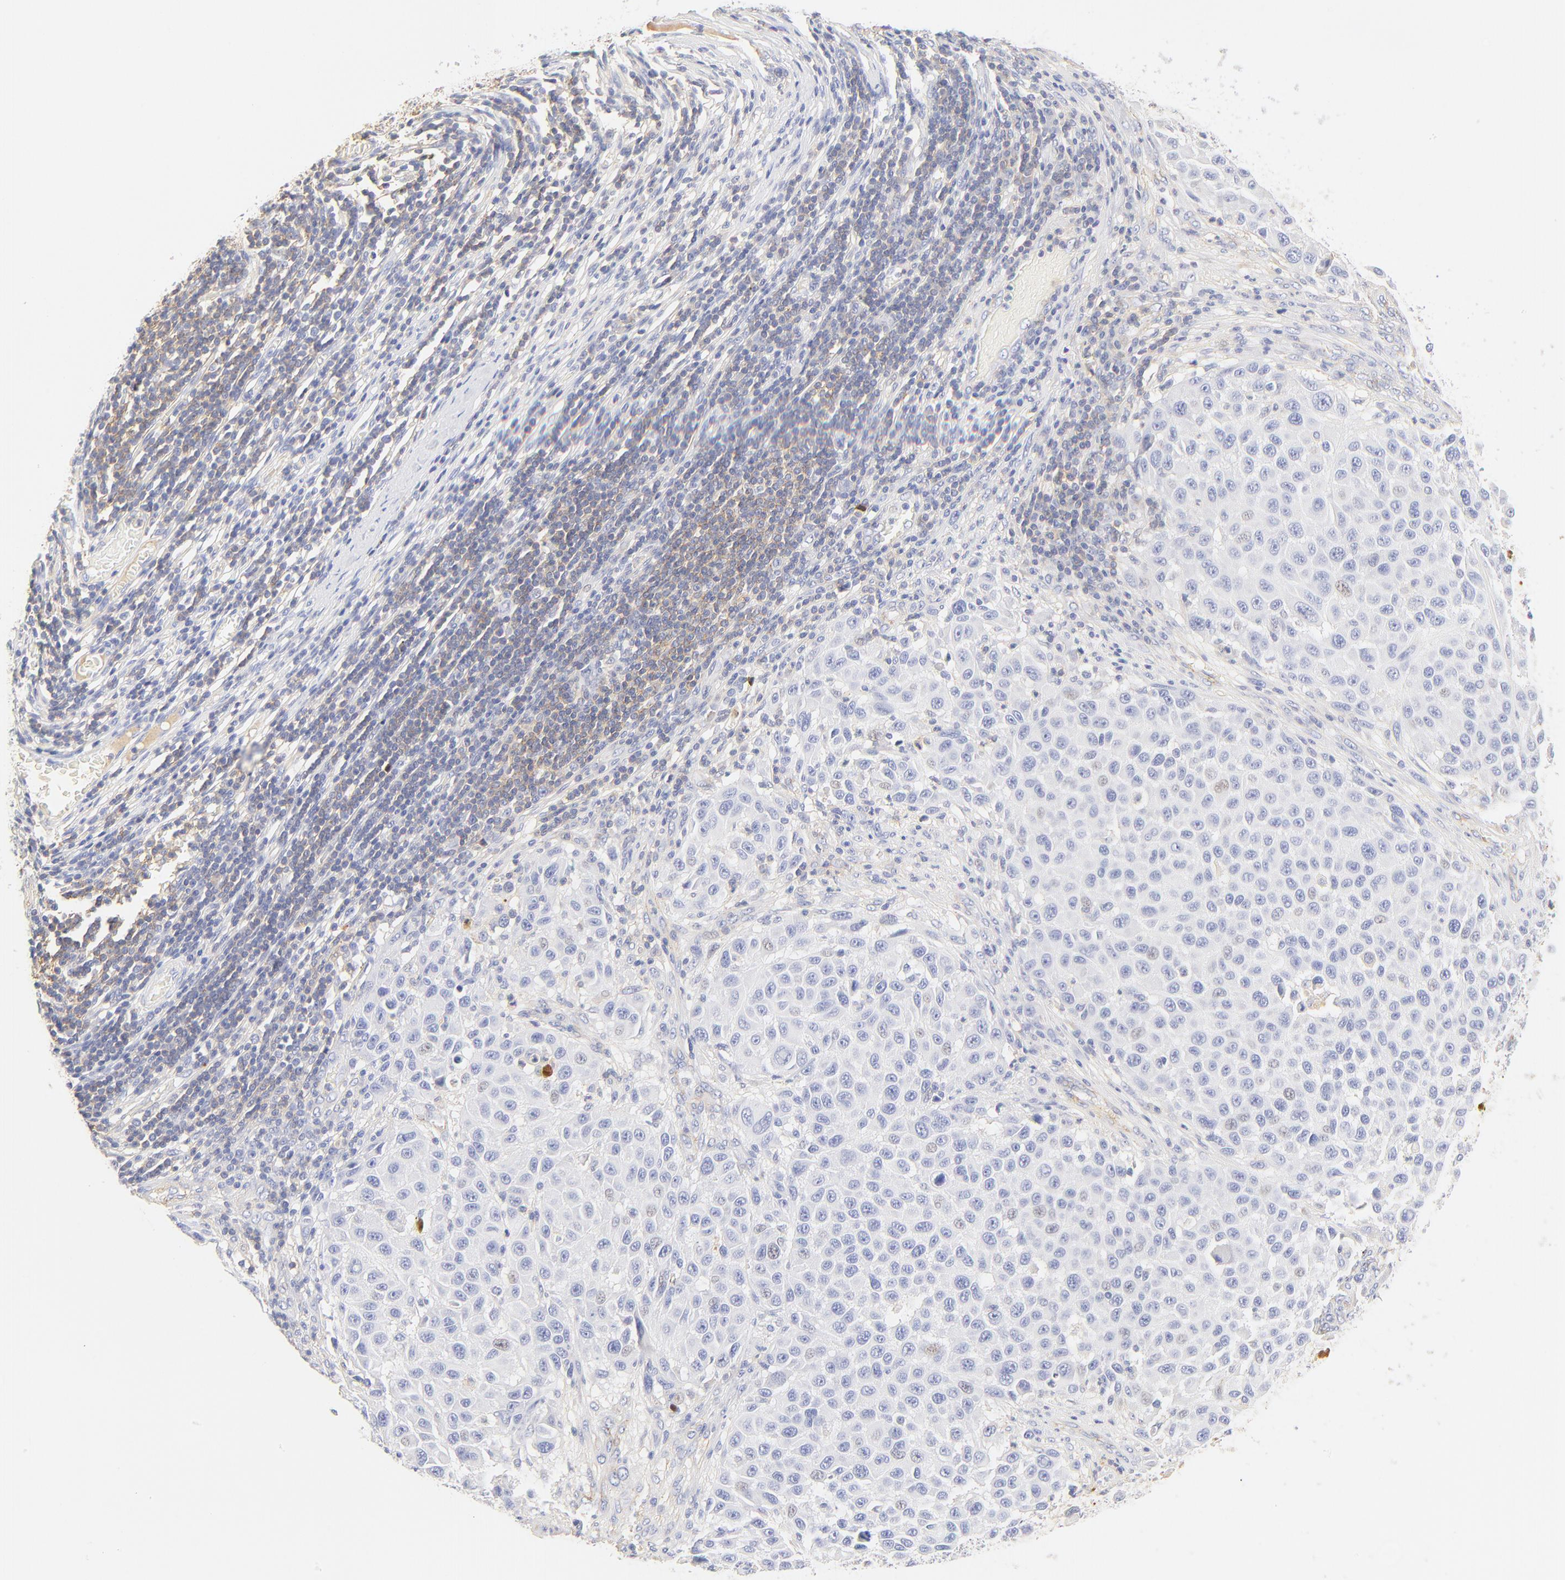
{"staining": {"intensity": "weak", "quantity": "<25%", "location": "cytoplasmic/membranous"}, "tissue": "melanoma", "cell_type": "Tumor cells", "image_type": "cancer", "snomed": [{"axis": "morphology", "description": "Malignant melanoma, Metastatic site"}, {"axis": "topography", "description": "Lymph node"}], "caption": "Tumor cells are negative for protein expression in human melanoma.", "gene": "MDGA2", "patient": {"sex": "male", "age": 61}}